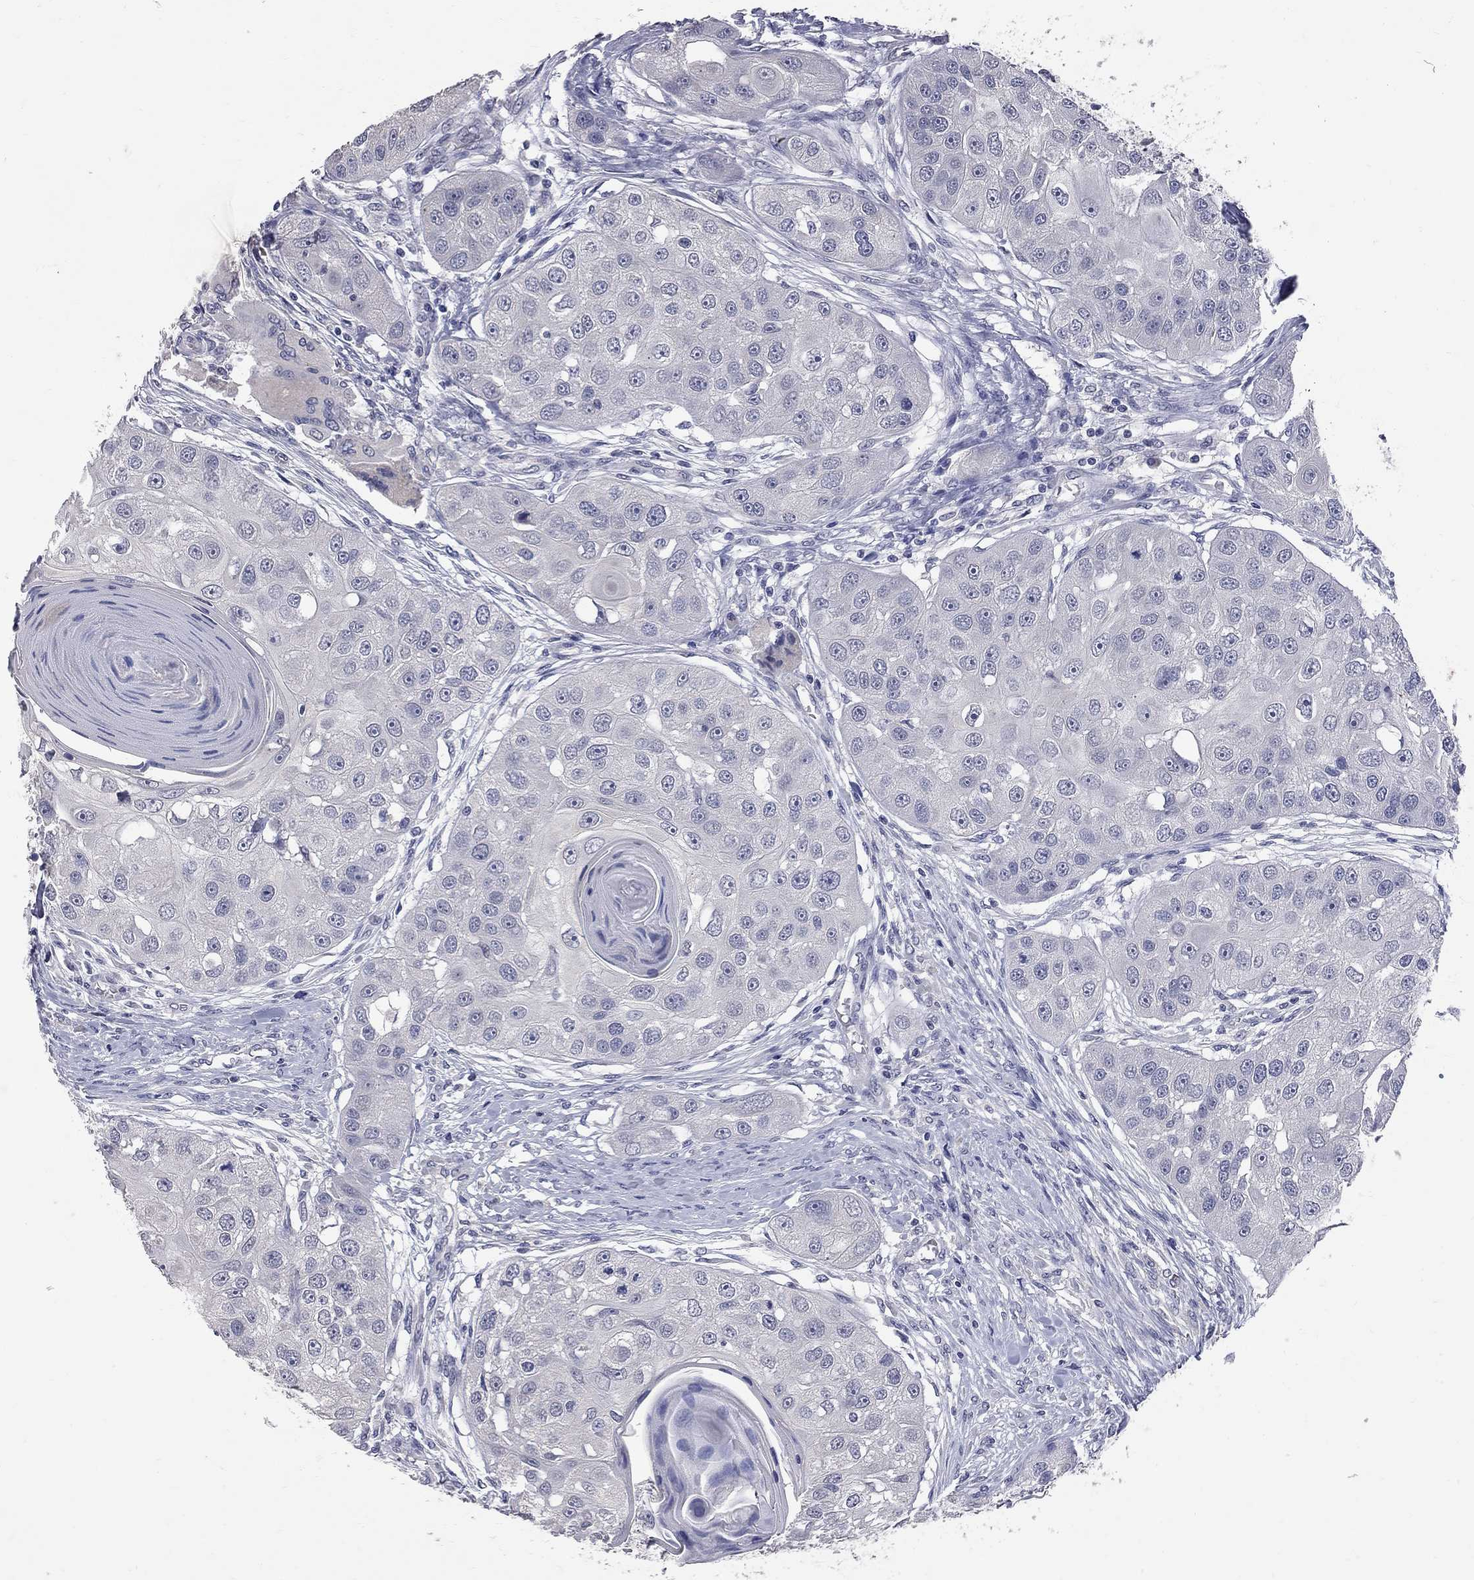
{"staining": {"intensity": "negative", "quantity": "none", "location": "none"}, "tissue": "head and neck cancer", "cell_type": "Tumor cells", "image_type": "cancer", "snomed": [{"axis": "morphology", "description": "Normal tissue, NOS"}, {"axis": "morphology", "description": "Squamous cell carcinoma, NOS"}, {"axis": "topography", "description": "Skeletal muscle"}, {"axis": "topography", "description": "Head-Neck"}], "caption": "Immunohistochemical staining of human squamous cell carcinoma (head and neck) reveals no significant expression in tumor cells.", "gene": "NOS2", "patient": {"sex": "male", "age": 51}}